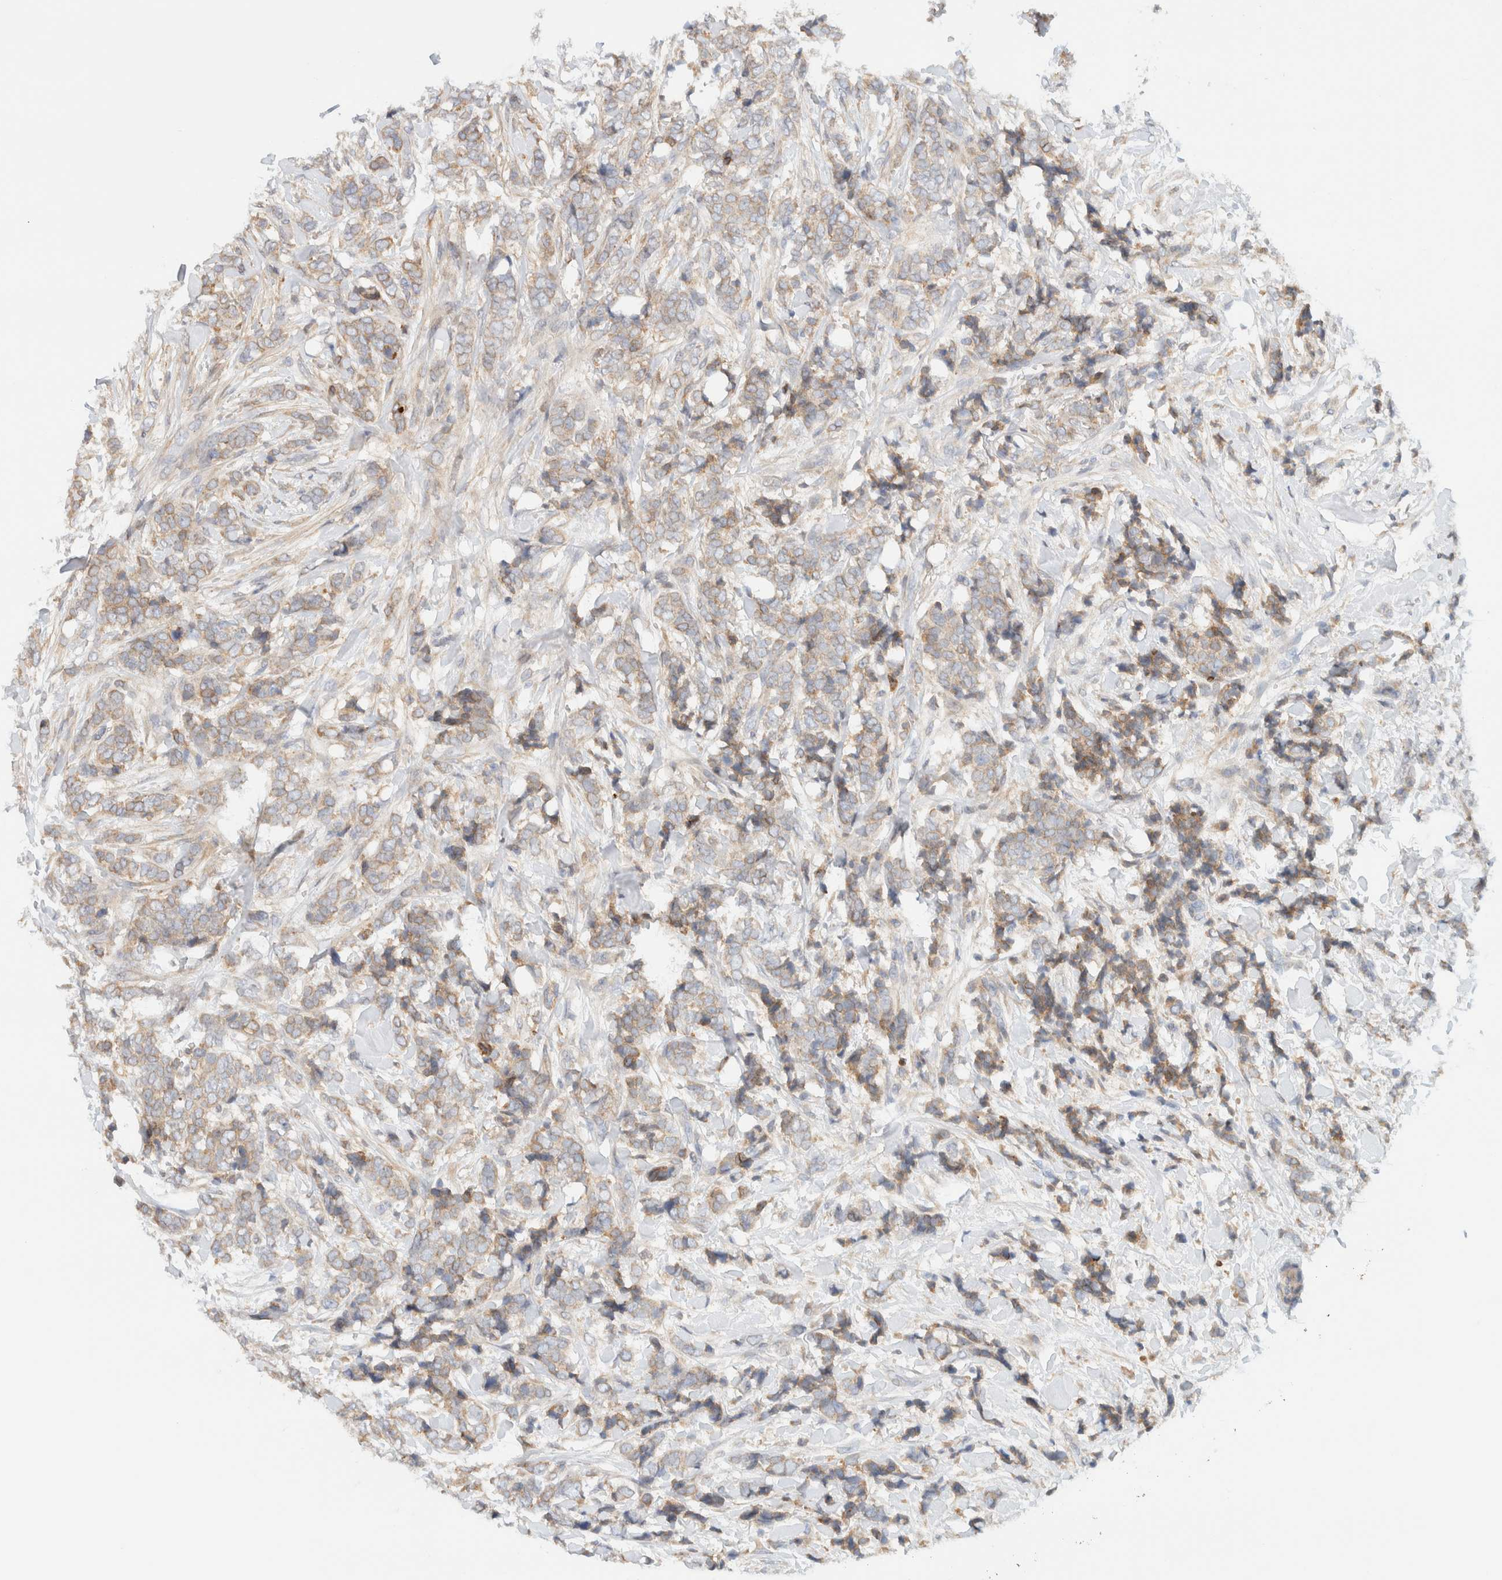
{"staining": {"intensity": "weak", "quantity": ">75%", "location": "cytoplasmic/membranous"}, "tissue": "breast cancer", "cell_type": "Tumor cells", "image_type": "cancer", "snomed": [{"axis": "morphology", "description": "Lobular carcinoma"}, {"axis": "topography", "description": "Skin"}, {"axis": "topography", "description": "Breast"}], "caption": "Breast lobular carcinoma stained with a brown dye shows weak cytoplasmic/membranous positive positivity in about >75% of tumor cells.", "gene": "NT5C", "patient": {"sex": "female", "age": 46}}